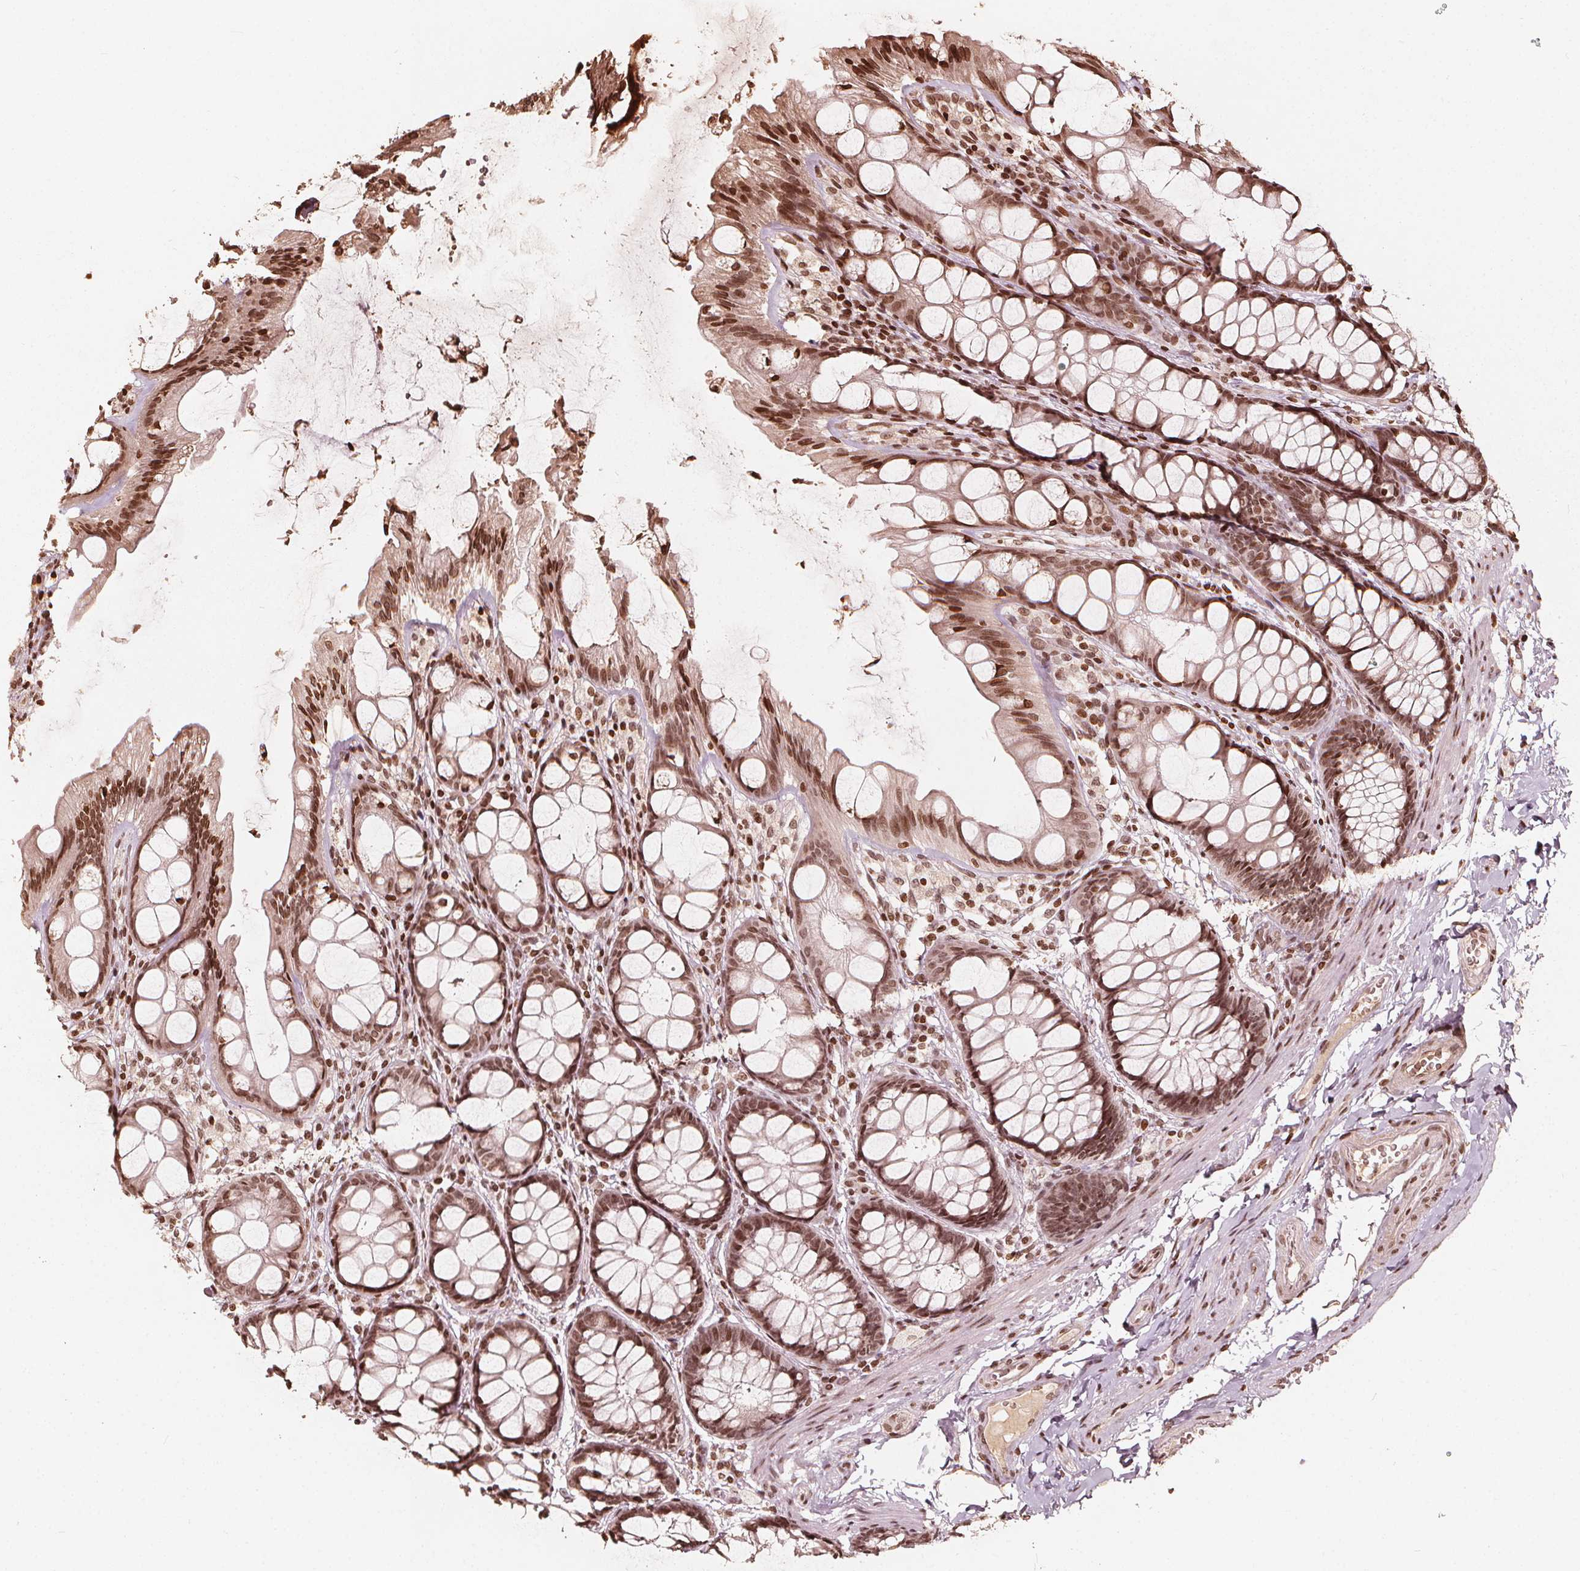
{"staining": {"intensity": "moderate", "quantity": ">75%", "location": "nuclear"}, "tissue": "colon", "cell_type": "Endothelial cells", "image_type": "normal", "snomed": [{"axis": "morphology", "description": "Normal tissue, NOS"}, {"axis": "topography", "description": "Colon"}], "caption": "An IHC histopathology image of normal tissue is shown. Protein staining in brown labels moderate nuclear positivity in colon within endothelial cells. Nuclei are stained in blue.", "gene": "H3C14", "patient": {"sex": "male", "age": 47}}